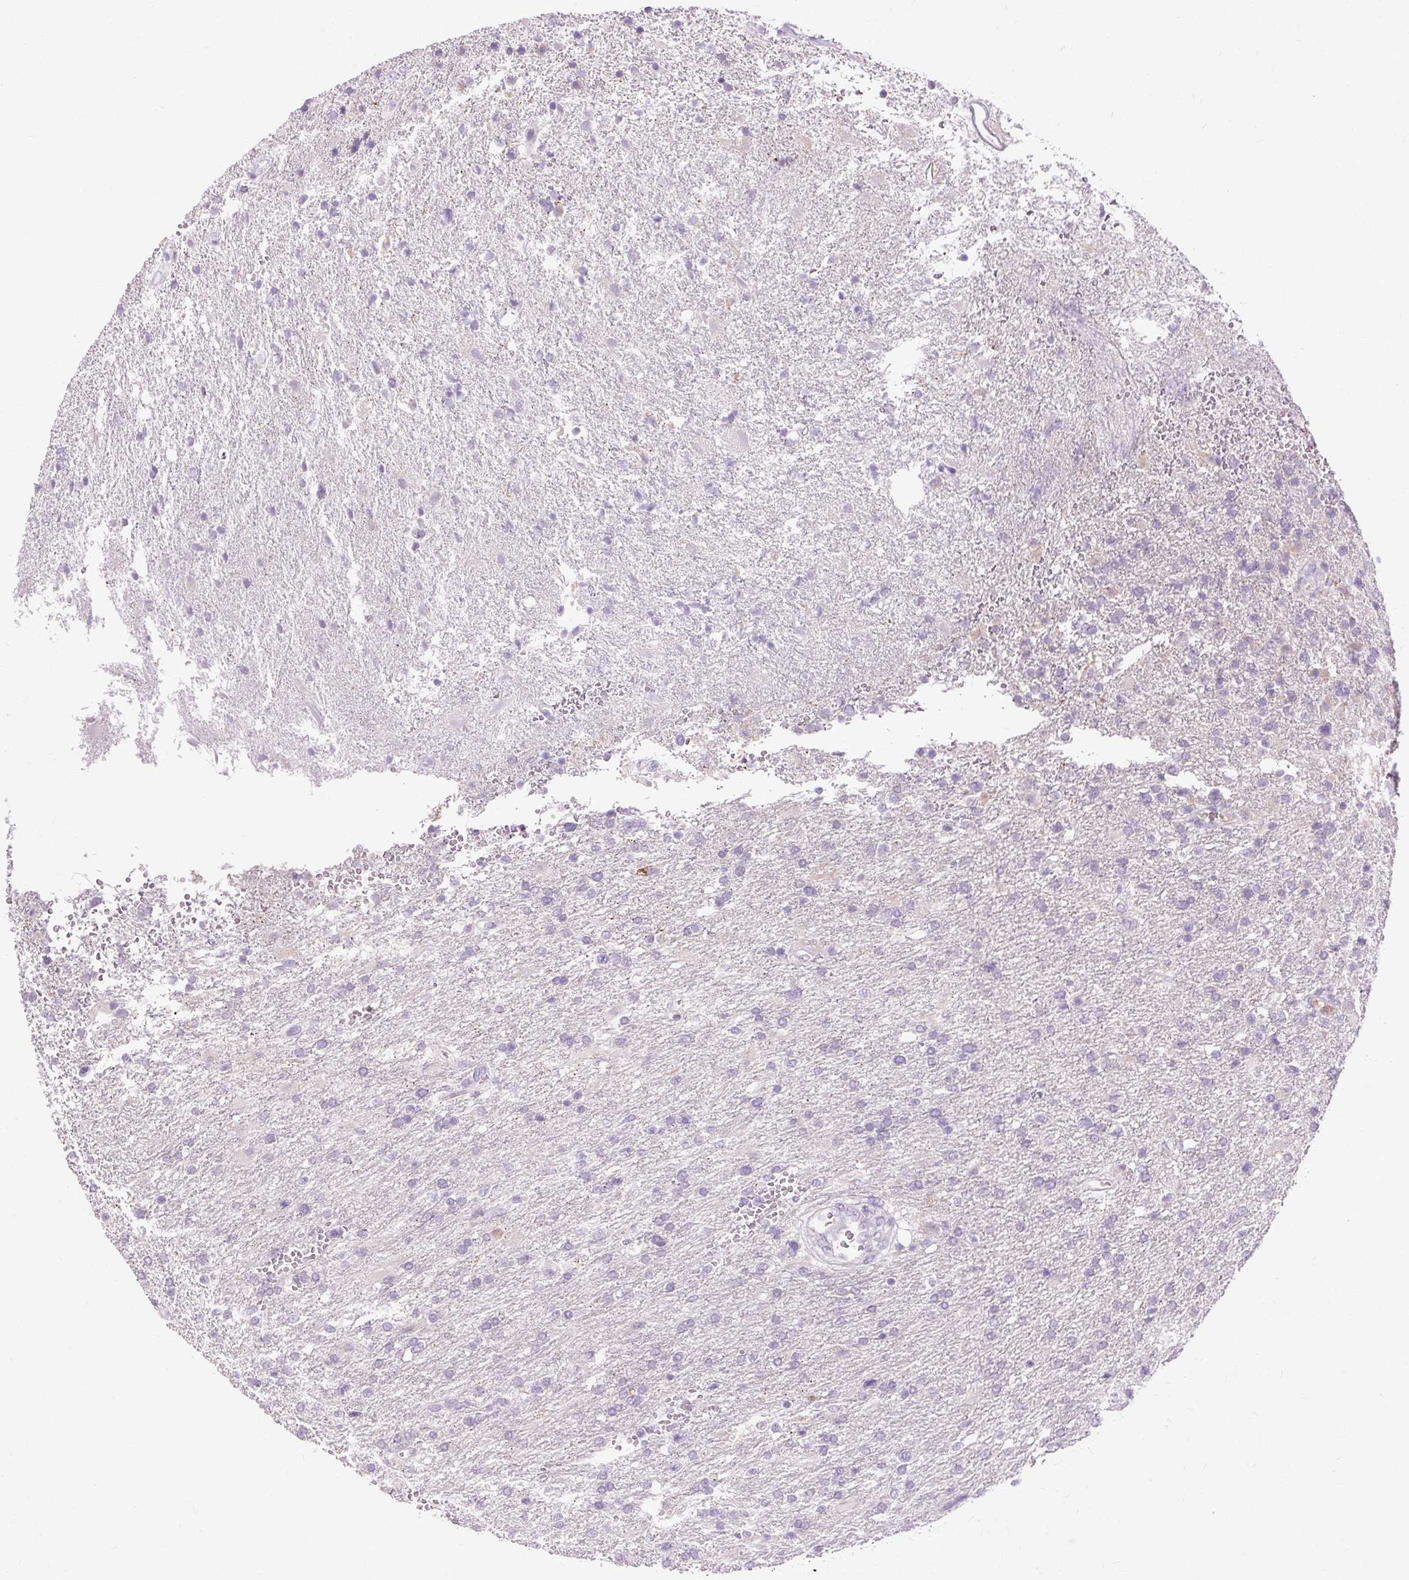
{"staining": {"intensity": "negative", "quantity": "none", "location": "none"}, "tissue": "glioma", "cell_type": "Tumor cells", "image_type": "cancer", "snomed": [{"axis": "morphology", "description": "Glioma, malignant, High grade"}, {"axis": "topography", "description": "Brain"}], "caption": "IHC micrograph of high-grade glioma (malignant) stained for a protein (brown), which reveals no expression in tumor cells.", "gene": "ARRDC2", "patient": {"sex": "male", "age": 56}}